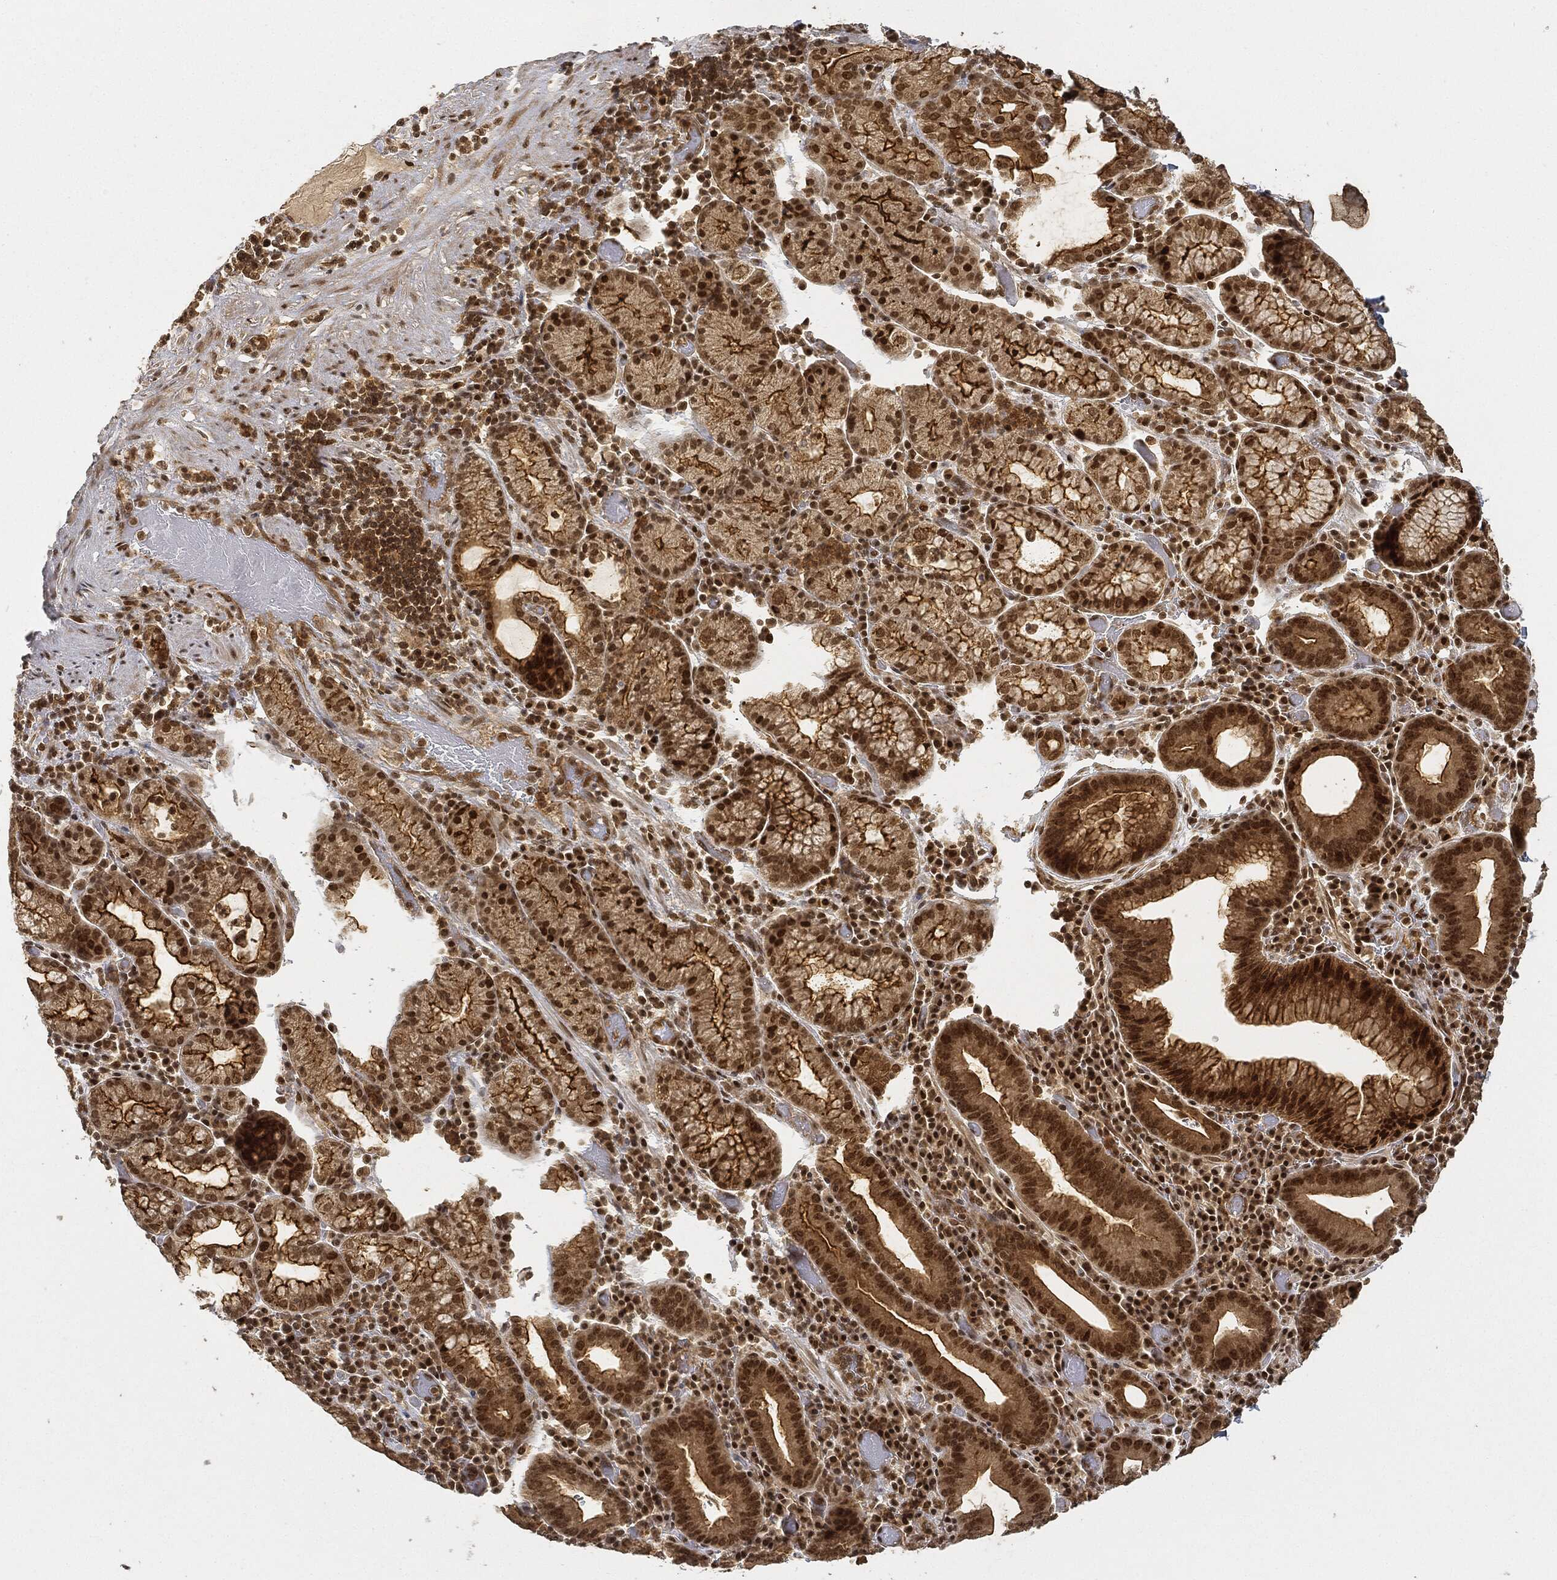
{"staining": {"intensity": "strong", "quantity": "25%-75%", "location": "cytoplasmic/membranous,nuclear"}, "tissue": "stomach cancer", "cell_type": "Tumor cells", "image_type": "cancer", "snomed": [{"axis": "morphology", "description": "Adenocarcinoma, NOS"}, {"axis": "topography", "description": "Stomach"}], "caption": "Stomach cancer (adenocarcinoma) stained for a protein (brown) reveals strong cytoplasmic/membranous and nuclear positive positivity in about 25%-75% of tumor cells.", "gene": "CIB1", "patient": {"sex": "male", "age": 79}}